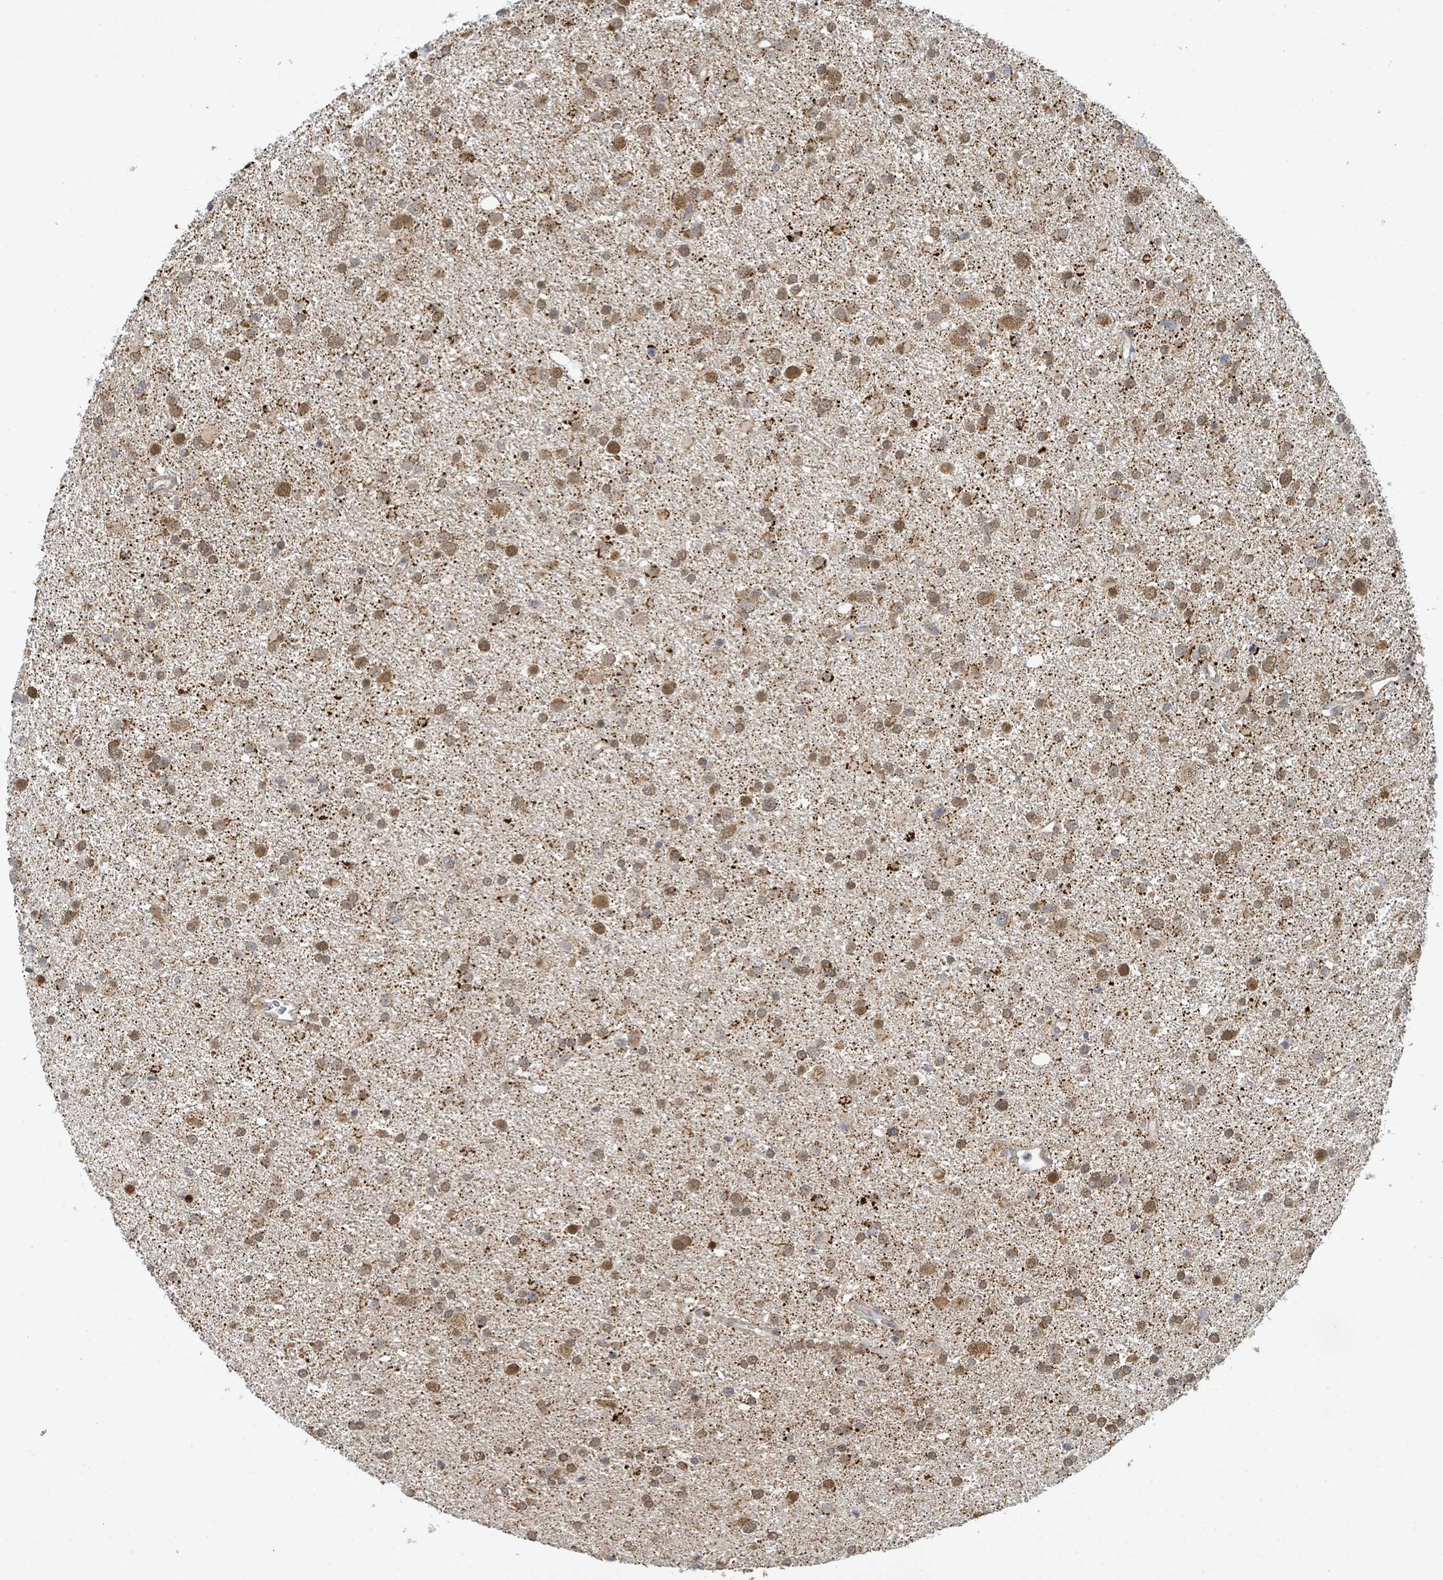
{"staining": {"intensity": "moderate", "quantity": ">75%", "location": "cytoplasmic/membranous,nuclear"}, "tissue": "glioma", "cell_type": "Tumor cells", "image_type": "cancer", "snomed": [{"axis": "morphology", "description": "Glioma, malignant, Low grade"}, {"axis": "topography", "description": "Brain"}], "caption": "This is an image of IHC staining of glioma, which shows moderate staining in the cytoplasmic/membranous and nuclear of tumor cells.", "gene": "PSMB7", "patient": {"sex": "female", "age": 32}}